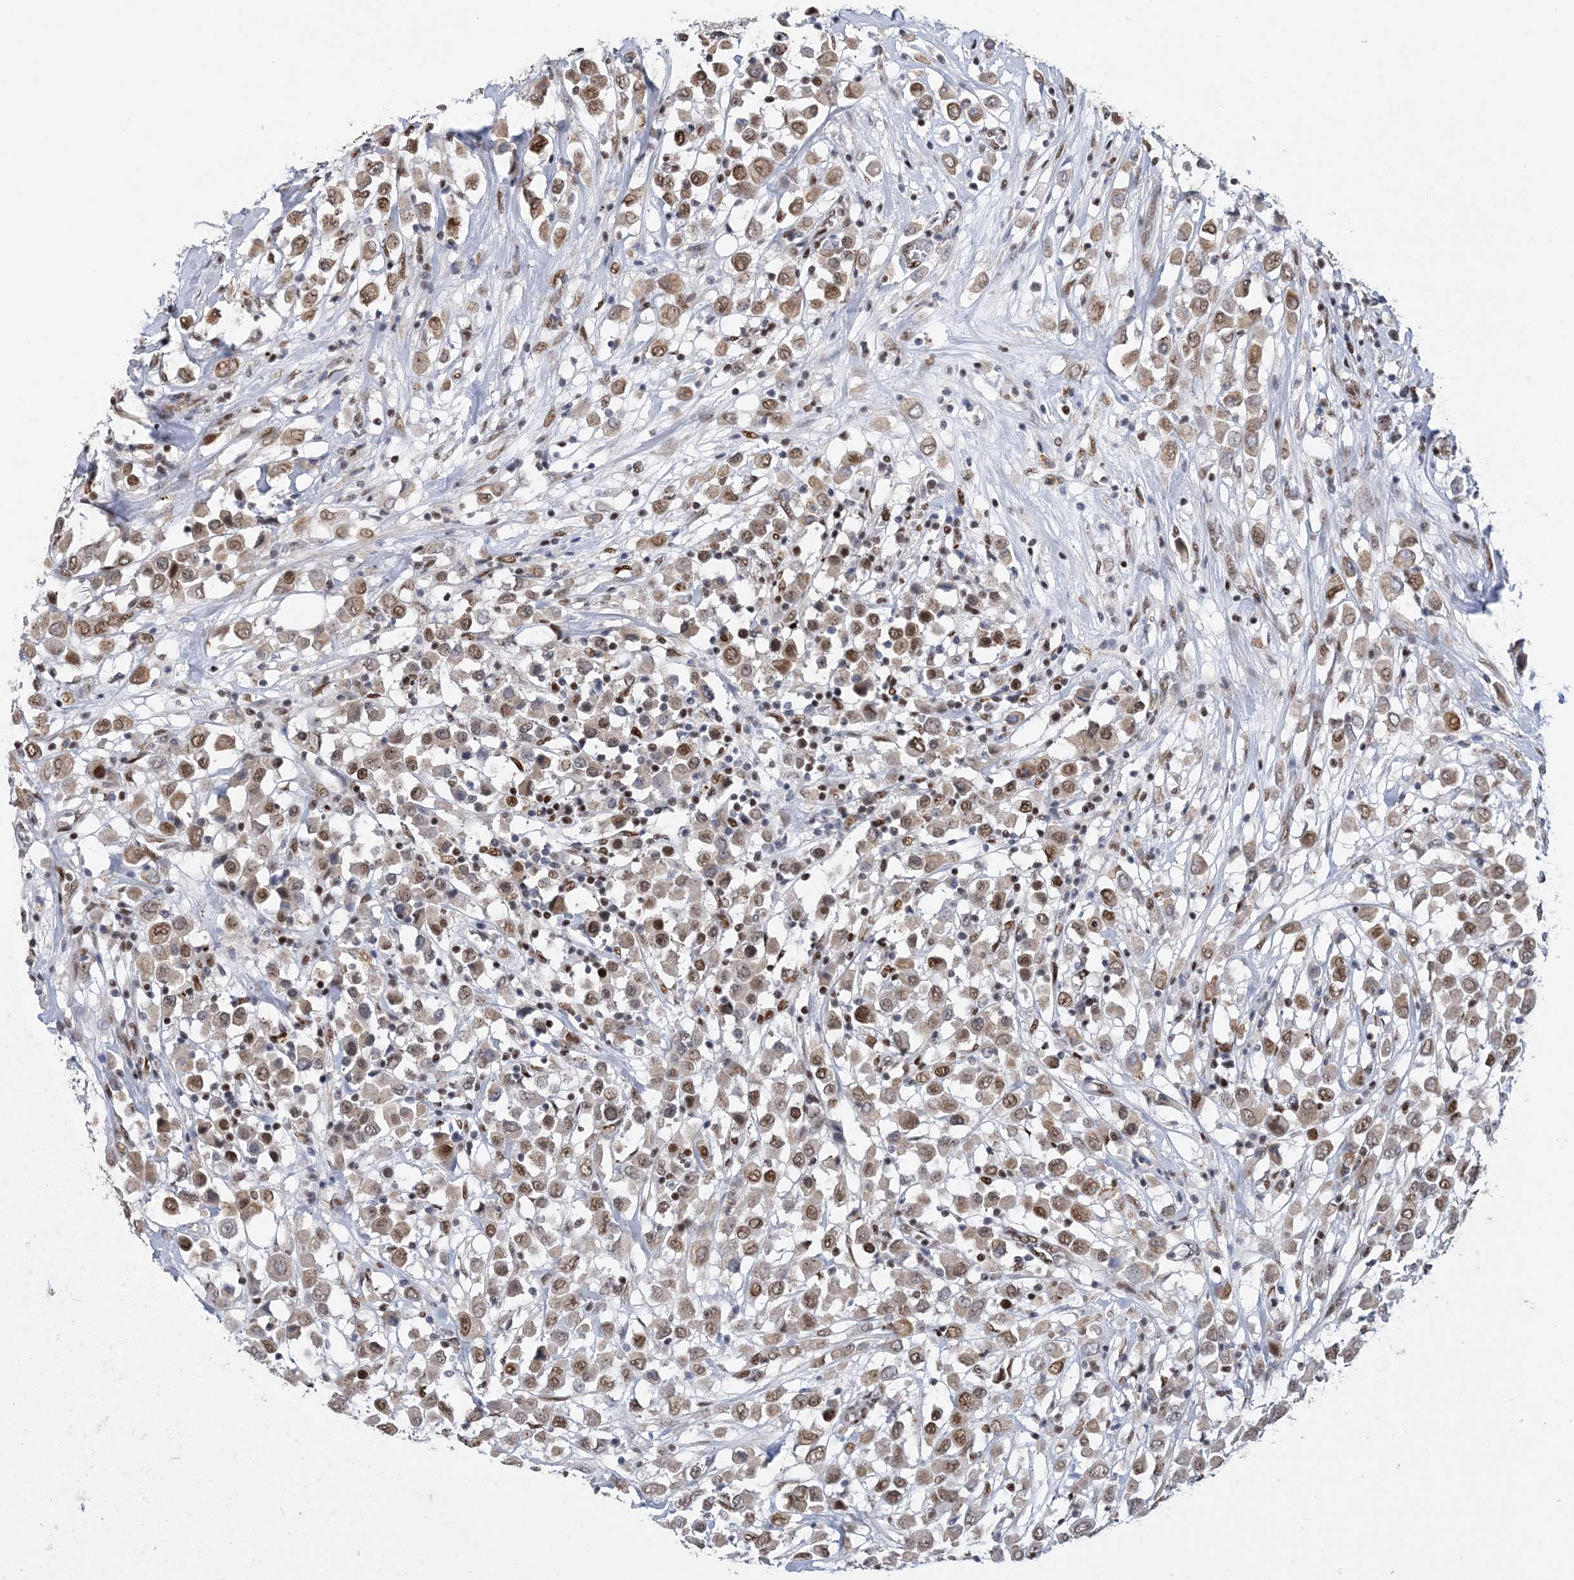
{"staining": {"intensity": "moderate", "quantity": ">75%", "location": "cytoplasmic/membranous,nuclear"}, "tissue": "breast cancer", "cell_type": "Tumor cells", "image_type": "cancer", "snomed": [{"axis": "morphology", "description": "Duct carcinoma"}, {"axis": "topography", "description": "Breast"}], "caption": "An image of breast cancer stained for a protein demonstrates moderate cytoplasmic/membranous and nuclear brown staining in tumor cells. (DAB IHC, brown staining for protein, blue staining for nuclei).", "gene": "ZBTB7A", "patient": {"sex": "female", "age": 61}}